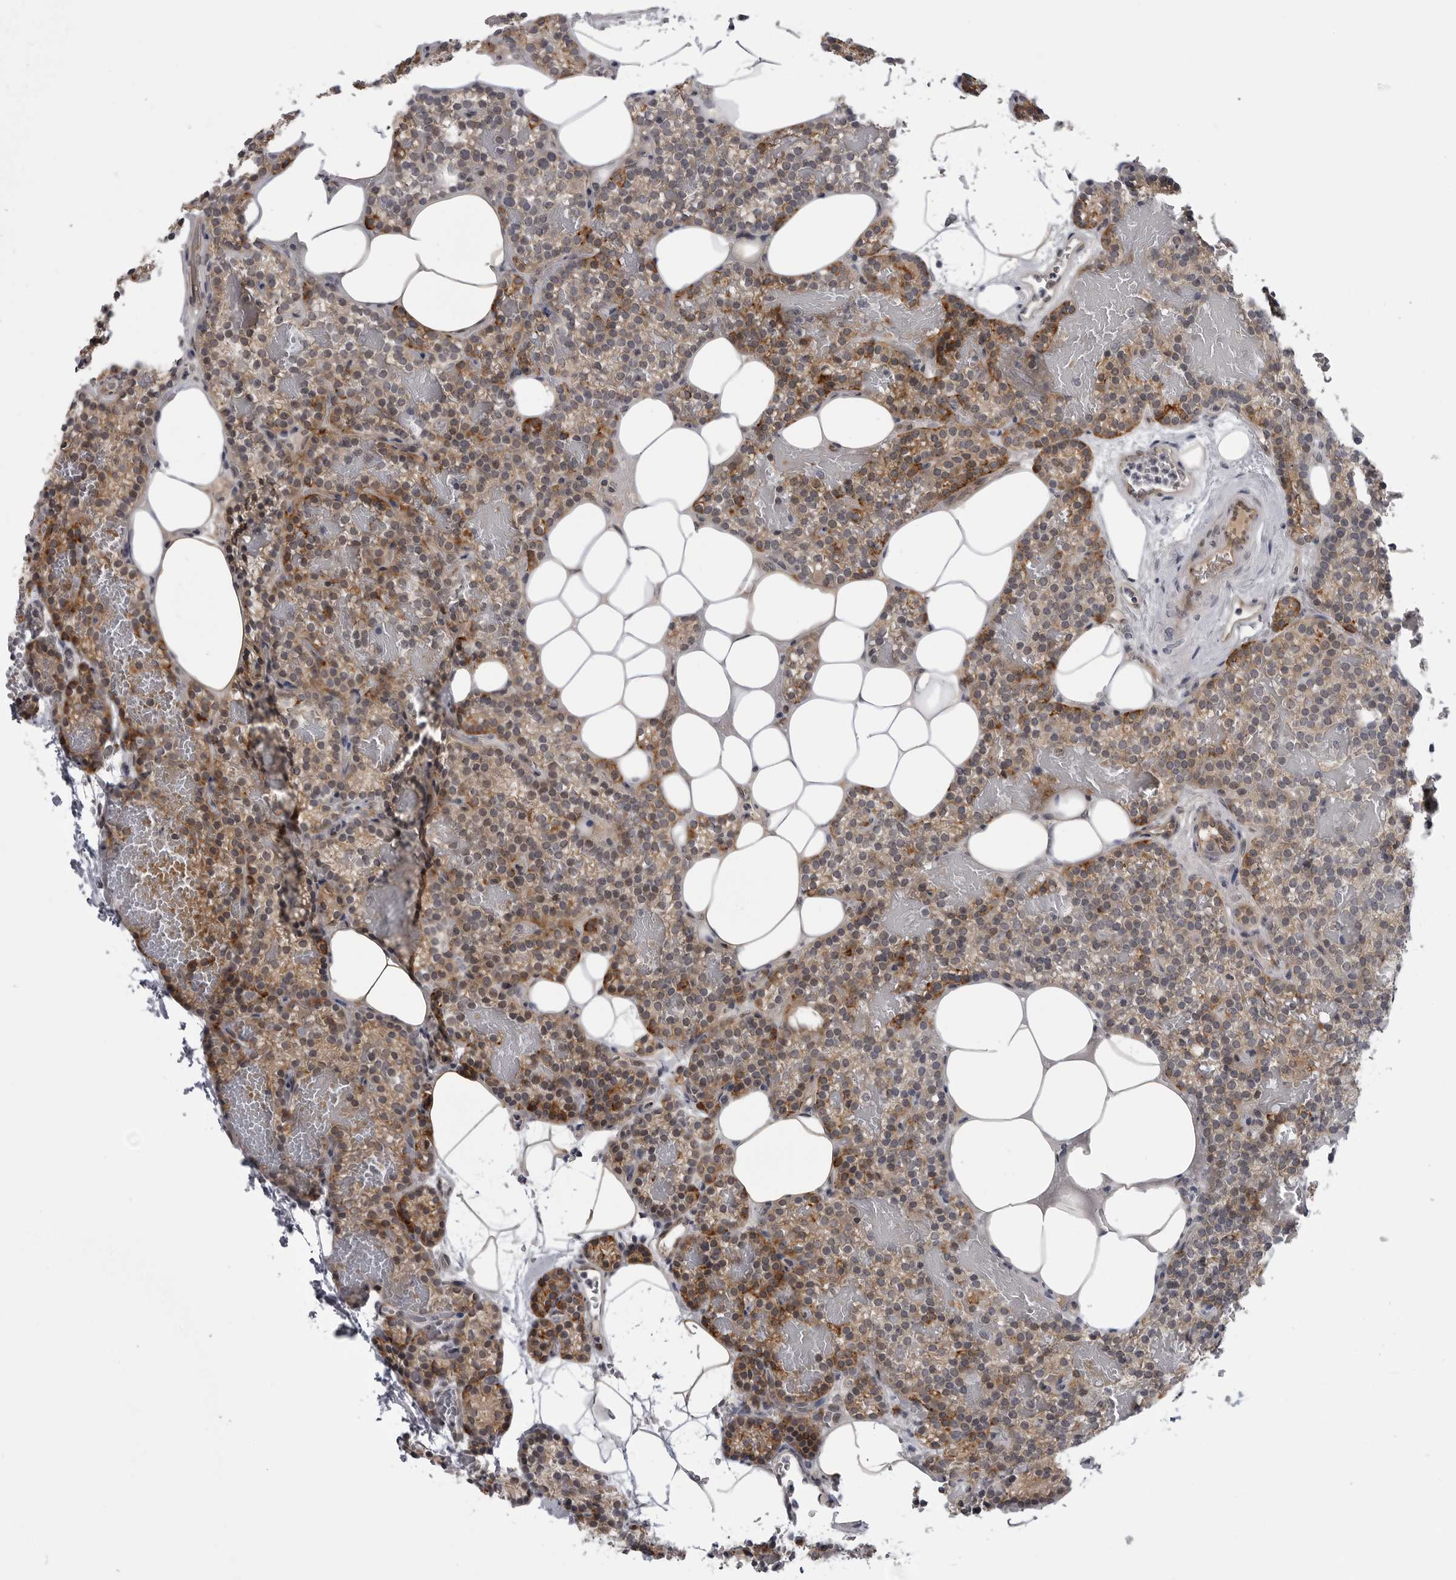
{"staining": {"intensity": "moderate", "quantity": ">75%", "location": "cytoplasmic/membranous"}, "tissue": "parathyroid gland", "cell_type": "Glandular cells", "image_type": "normal", "snomed": [{"axis": "morphology", "description": "Normal tissue, NOS"}, {"axis": "topography", "description": "Parathyroid gland"}], "caption": "Brown immunohistochemical staining in unremarkable human parathyroid gland displays moderate cytoplasmic/membranous expression in approximately >75% of glandular cells. (brown staining indicates protein expression, while blue staining denotes nuclei).", "gene": "LRRC45", "patient": {"sex": "male", "age": 58}}